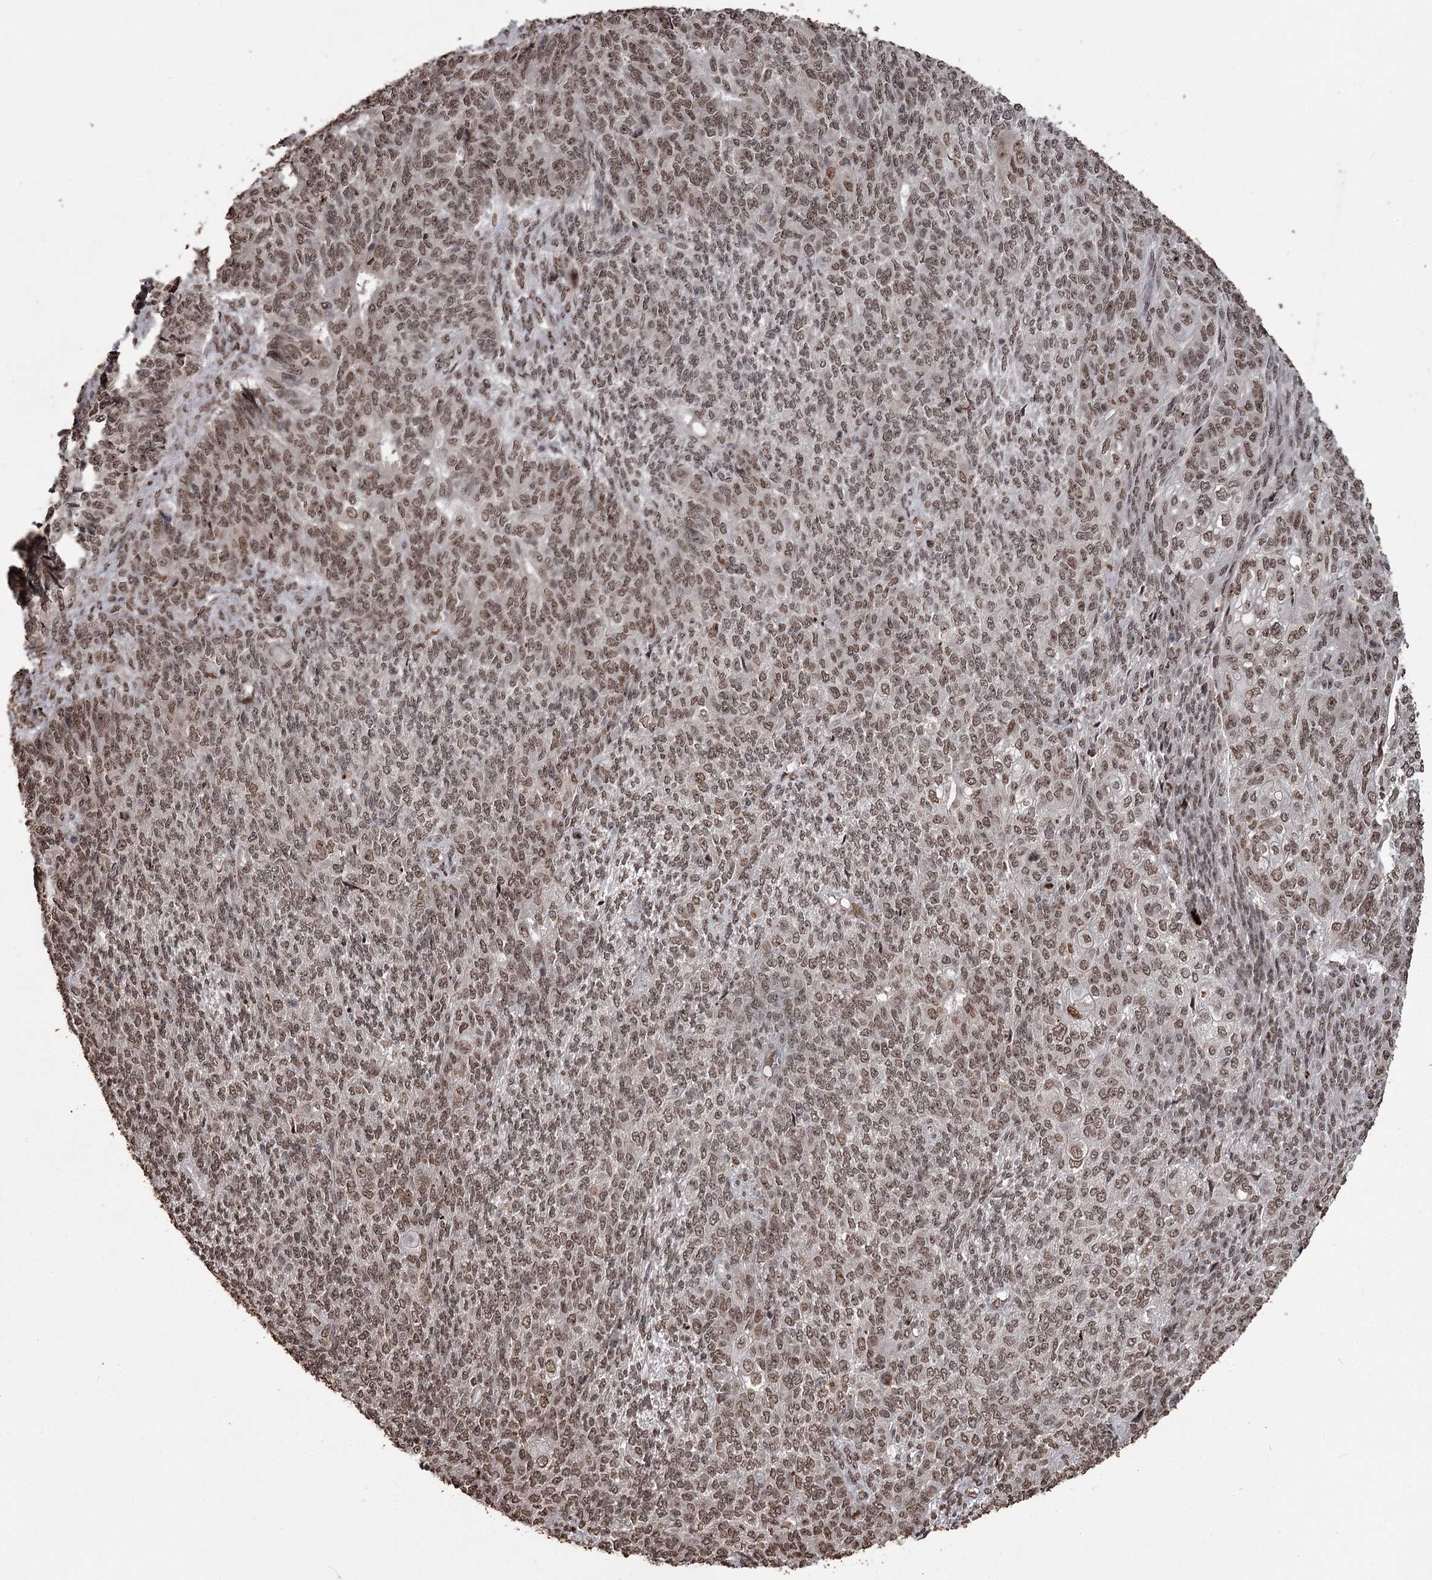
{"staining": {"intensity": "moderate", "quantity": ">75%", "location": "nuclear"}, "tissue": "endometrial cancer", "cell_type": "Tumor cells", "image_type": "cancer", "snomed": [{"axis": "morphology", "description": "Adenocarcinoma, NOS"}, {"axis": "topography", "description": "Endometrium"}], "caption": "Immunohistochemical staining of endometrial cancer (adenocarcinoma) reveals medium levels of moderate nuclear expression in approximately >75% of tumor cells. (Brightfield microscopy of DAB IHC at high magnification).", "gene": "THYN1", "patient": {"sex": "female", "age": 32}}